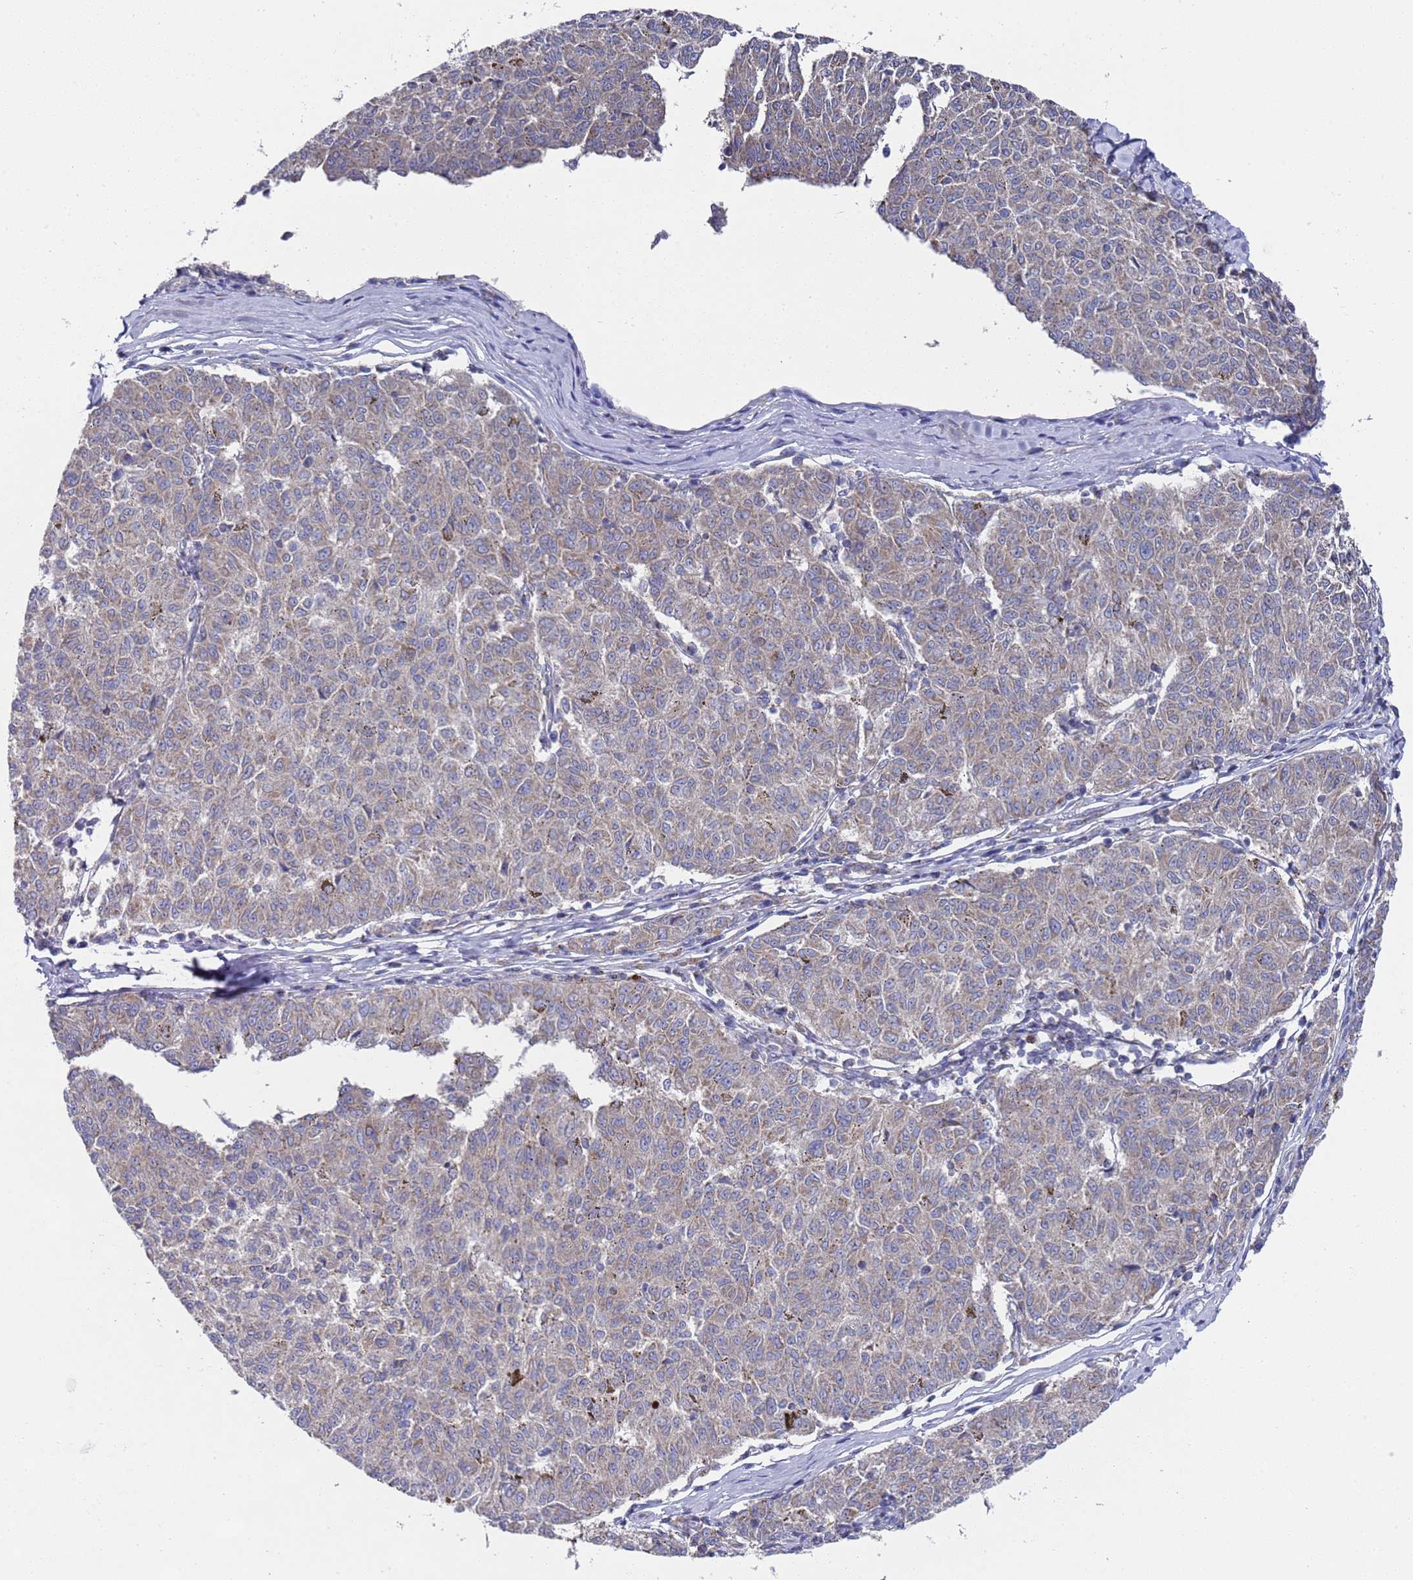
{"staining": {"intensity": "weak", "quantity": "25%-75%", "location": "cytoplasmic/membranous"}, "tissue": "melanoma", "cell_type": "Tumor cells", "image_type": "cancer", "snomed": [{"axis": "morphology", "description": "Malignant melanoma, NOS"}, {"axis": "topography", "description": "Skin"}], "caption": "Melanoma tissue reveals weak cytoplasmic/membranous positivity in approximately 25%-75% of tumor cells, visualized by immunohistochemistry.", "gene": "NPEPPS", "patient": {"sex": "female", "age": 72}}